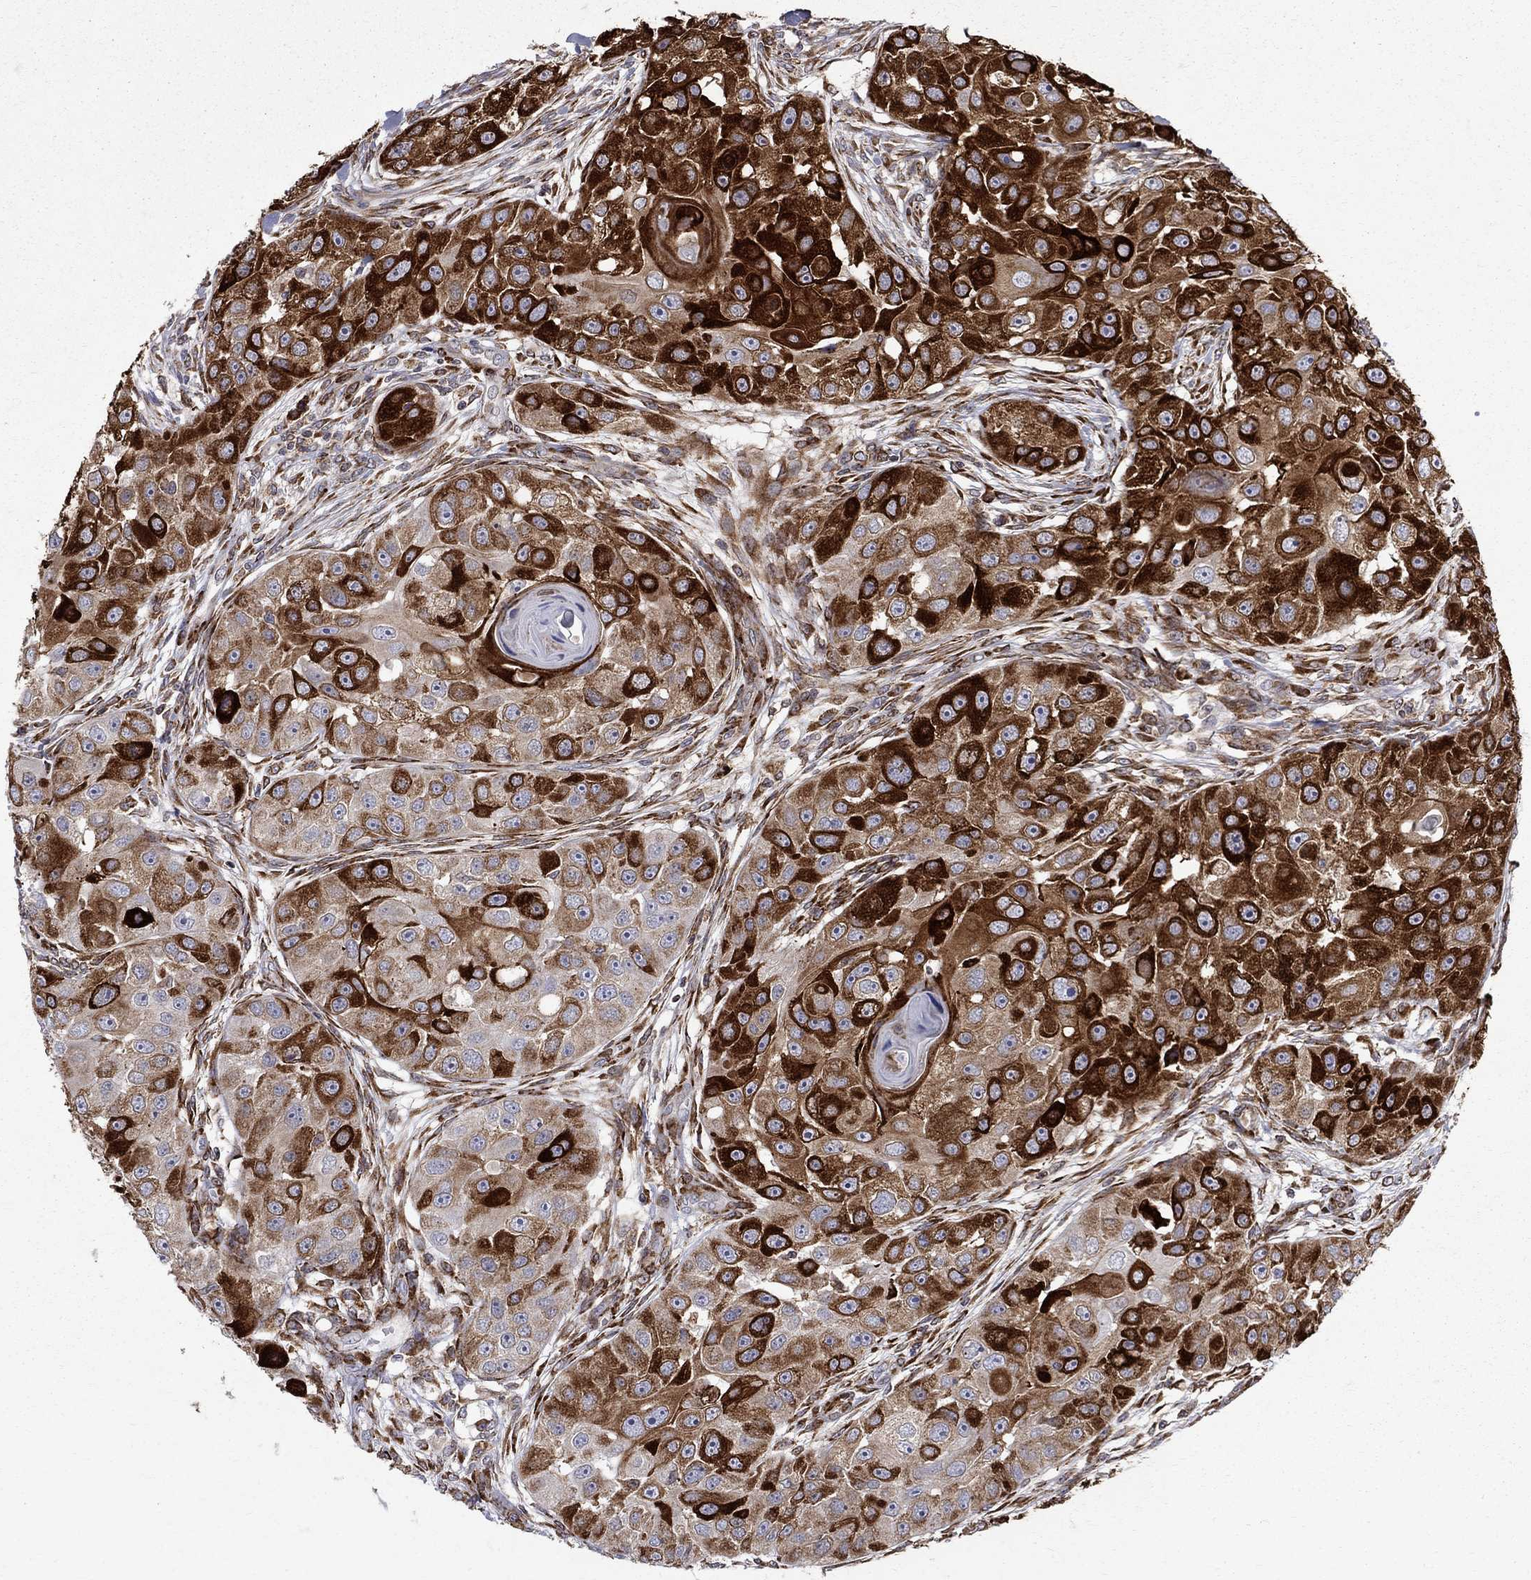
{"staining": {"intensity": "strong", "quantity": "25%-75%", "location": "cytoplasmic/membranous"}, "tissue": "head and neck cancer", "cell_type": "Tumor cells", "image_type": "cancer", "snomed": [{"axis": "morphology", "description": "Squamous cell carcinoma, NOS"}, {"axis": "topography", "description": "Head-Neck"}], "caption": "Tumor cells show strong cytoplasmic/membranous positivity in about 25%-75% of cells in head and neck squamous cell carcinoma.", "gene": "CAB39L", "patient": {"sex": "male", "age": 51}}